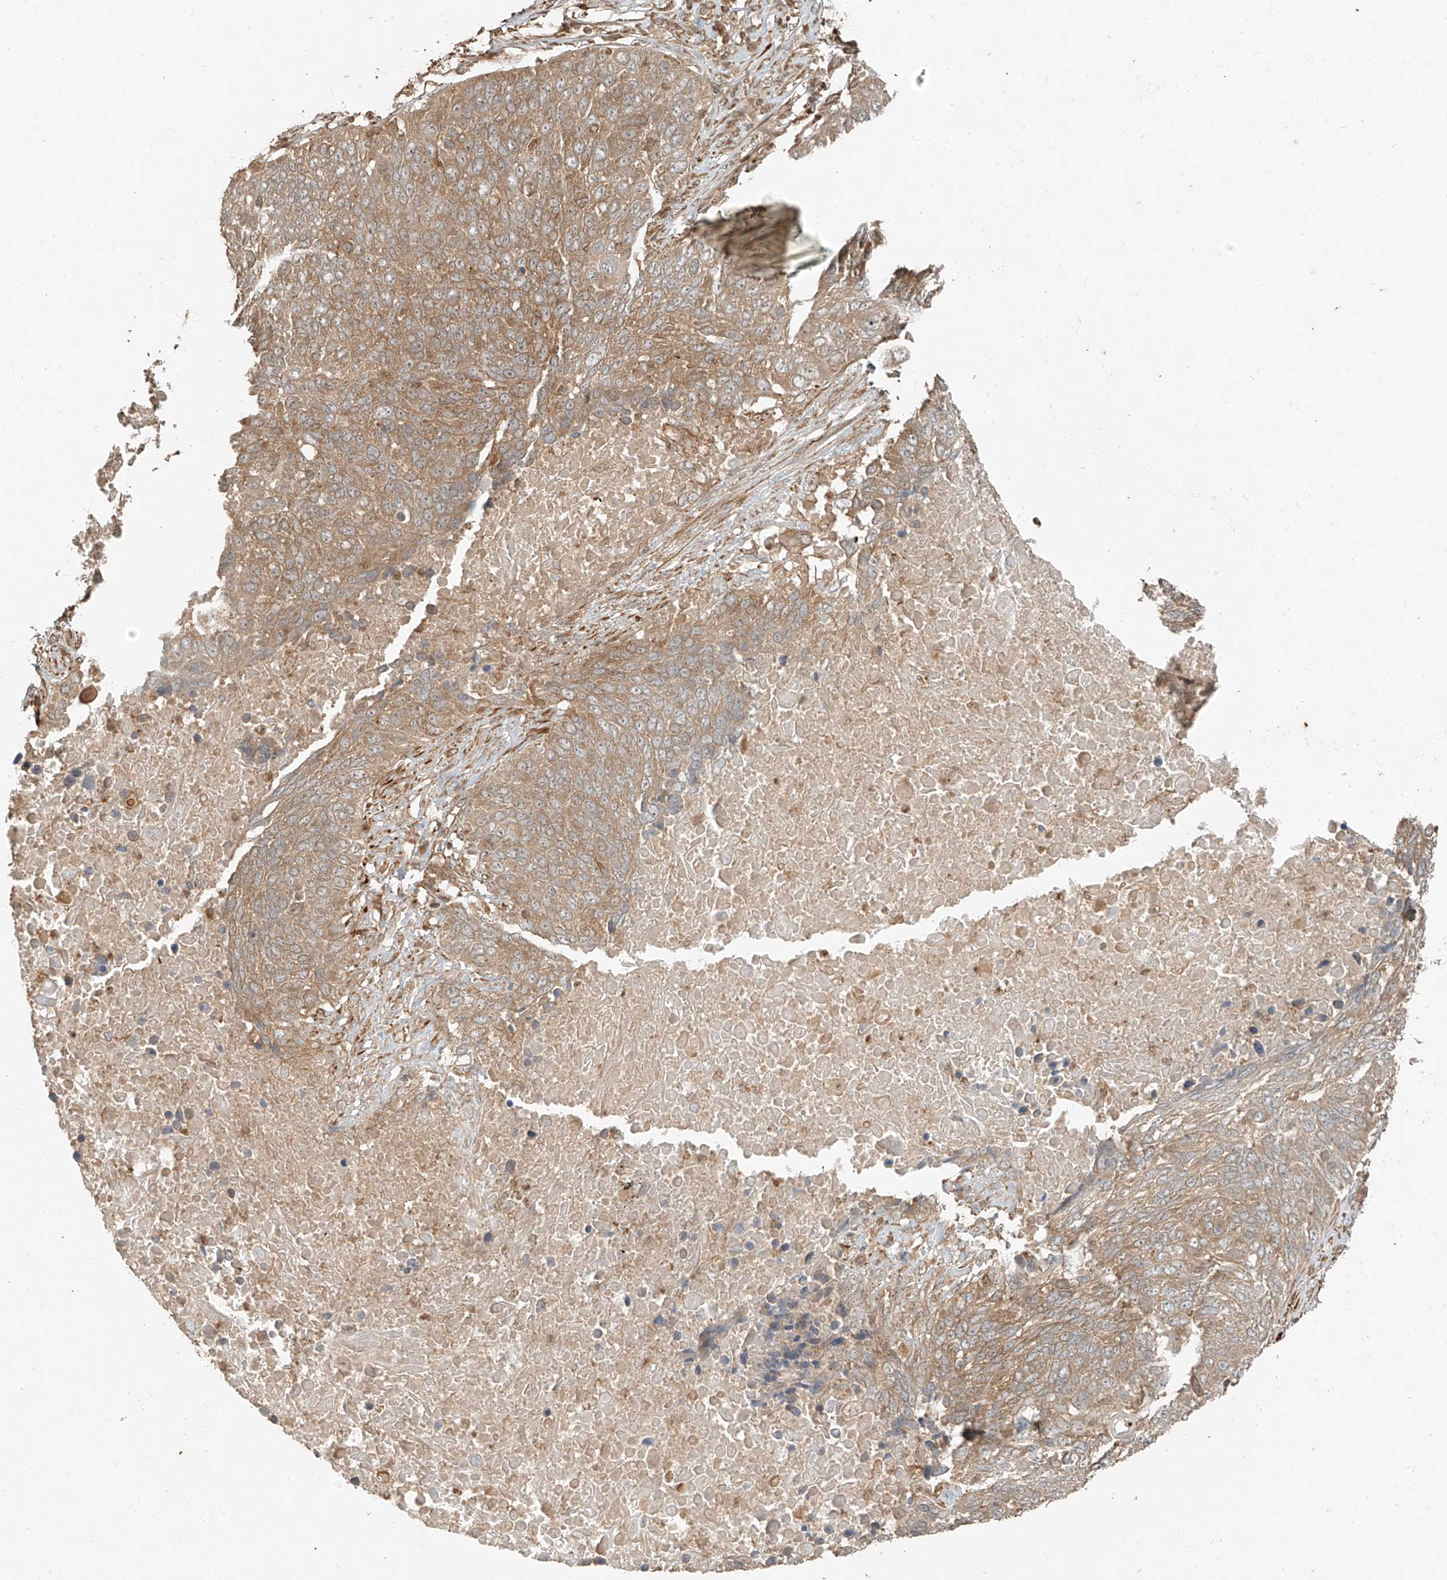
{"staining": {"intensity": "moderate", "quantity": ">75%", "location": "cytoplasmic/membranous"}, "tissue": "lung cancer", "cell_type": "Tumor cells", "image_type": "cancer", "snomed": [{"axis": "morphology", "description": "Squamous cell carcinoma, NOS"}, {"axis": "topography", "description": "Lung"}], "caption": "A micrograph of human squamous cell carcinoma (lung) stained for a protein displays moderate cytoplasmic/membranous brown staining in tumor cells. Nuclei are stained in blue.", "gene": "ANKZF1", "patient": {"sex": "male", "age": 66}}